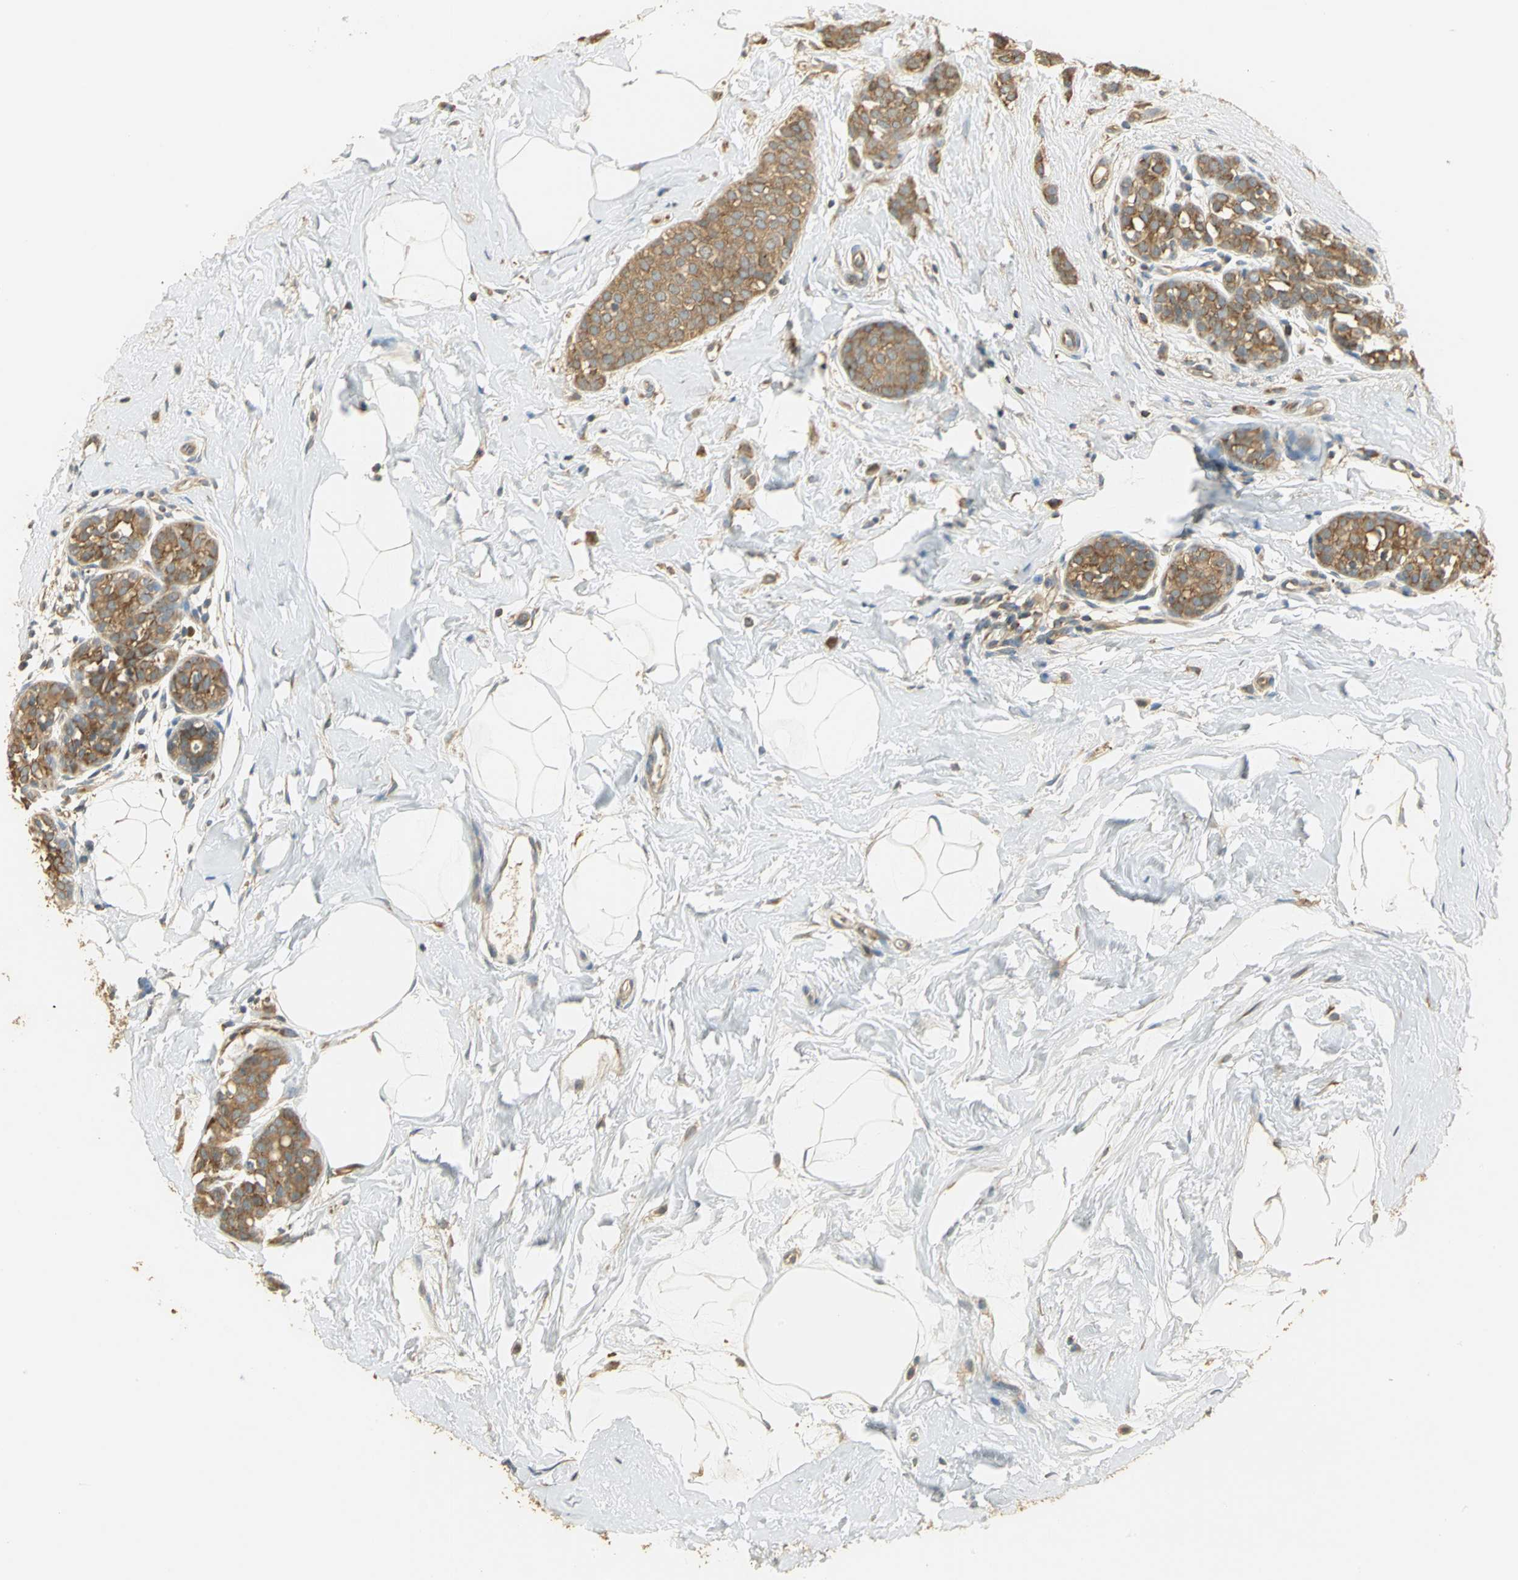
{"staining": {"intensity": "moderate", "quantity": ">75%", "location": "cytoplasmic/membranous"}, "tissue": "breast cancer", "cell_type": "Tumor cells", "image_type": "cancer", "snomed": [{"axis": "morphology", "description": "Lobular carcinoma, in situ"}, {"axis": "morphology", "description": "Lobular carcinoma"}, {"axis": "topography", "description": "Breast"}], "caption": "There is medium levels of moderate cytoplasmic/membranous expression in tumor cells of breast cancer (lobular carcinoma in situ), as demonstrated by immunohistochemical staining (brown color).", "gene": "RARS1", "patient": {"sex": "female", "age": 41}}